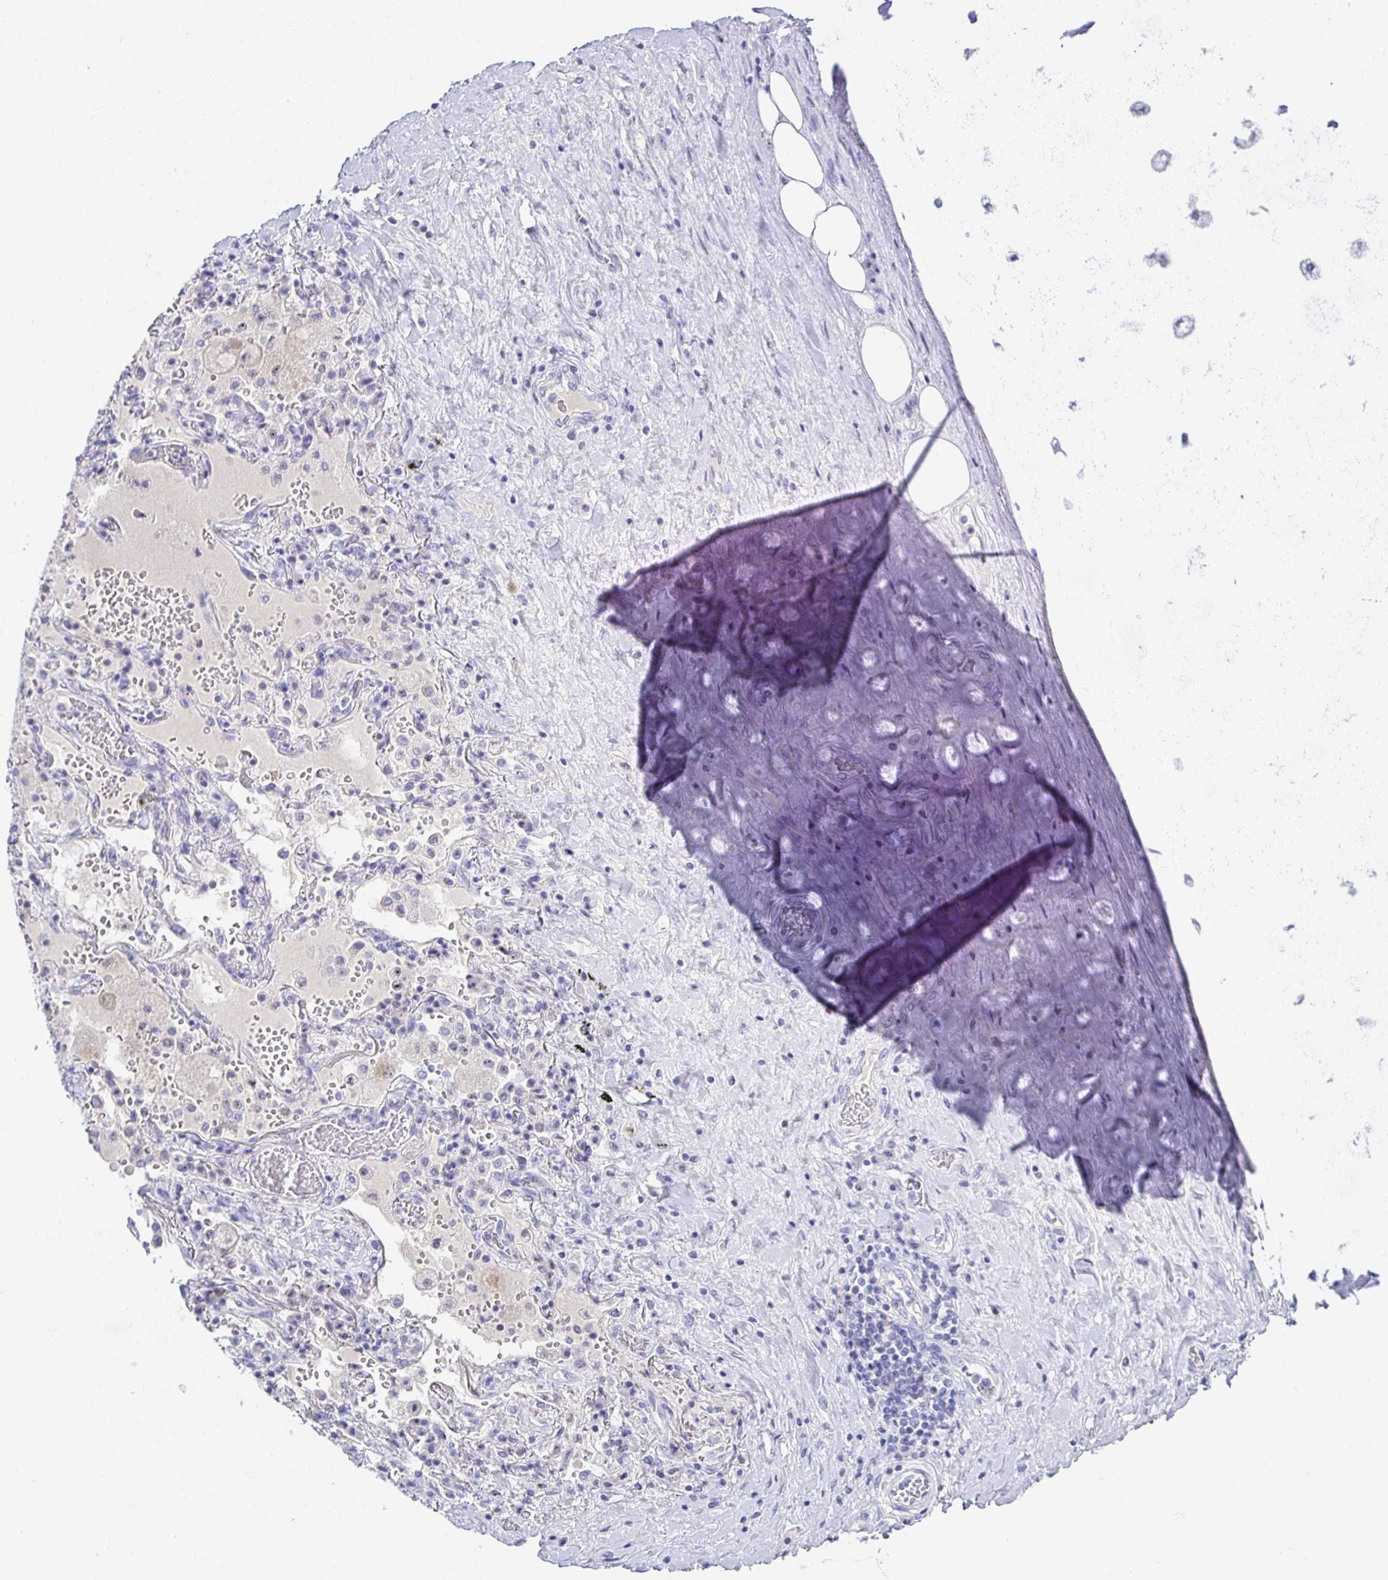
{"staining": {"intensity": "negative", "quantity": "none", "location": "none"}, "tissue": "adipose tissue", "cell_type": "Adipocytes", "image_type": "normal", "snomed": [{"axis": "morphology", "description": "Normal tissue, NOS"}, {"axis": "topography", "description": "Cartilage tissue"}, {"axis": "topography", "description": "Bronchus"}], "caption": "IHC of unremarkable adipose tissue demonstrates no expression in adipocytes.", "gene": "TMEM241", "patient": {"sex": "male", "age": 64}}